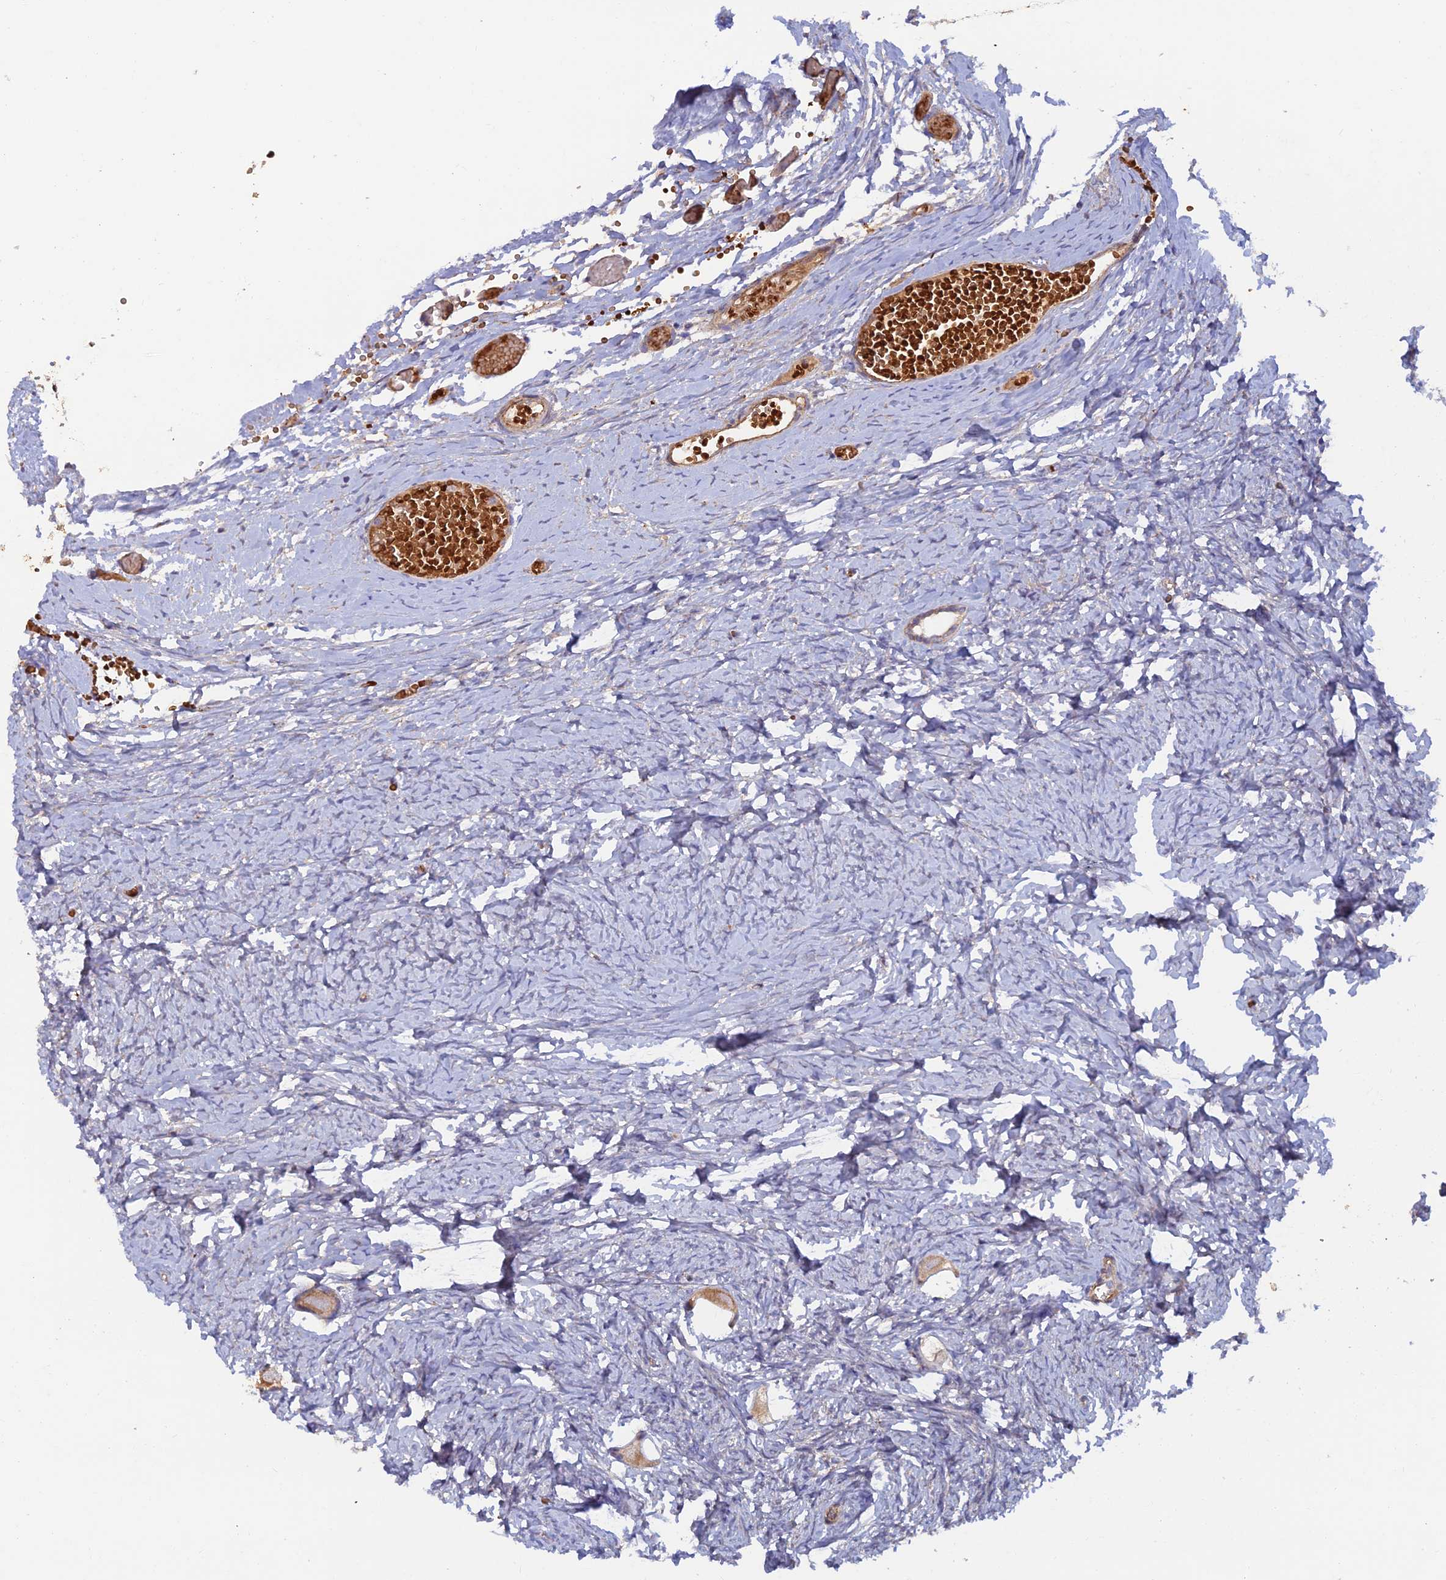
{"staining": {"intensity": "moderate", "quantity": ">75%", "location": "cytoplasmic/membranous"}, "tissue": "ovary", "cell_type": "Follicle cells", "image_type": "normal", "snomed": [{"axis": "morphology", "description": "Normal tissue, NOS"}, {"axis": "topography", "description": "Ovary"}], "caption": "Moderate cytoplasmic/membranous staining for a protein is present in approximately >75% of follicle cells of unremarkable ovary using immunohistochemistry (IHC).", "gene": "GMCL1", "patient": {"sex": "female", "age": 27}}